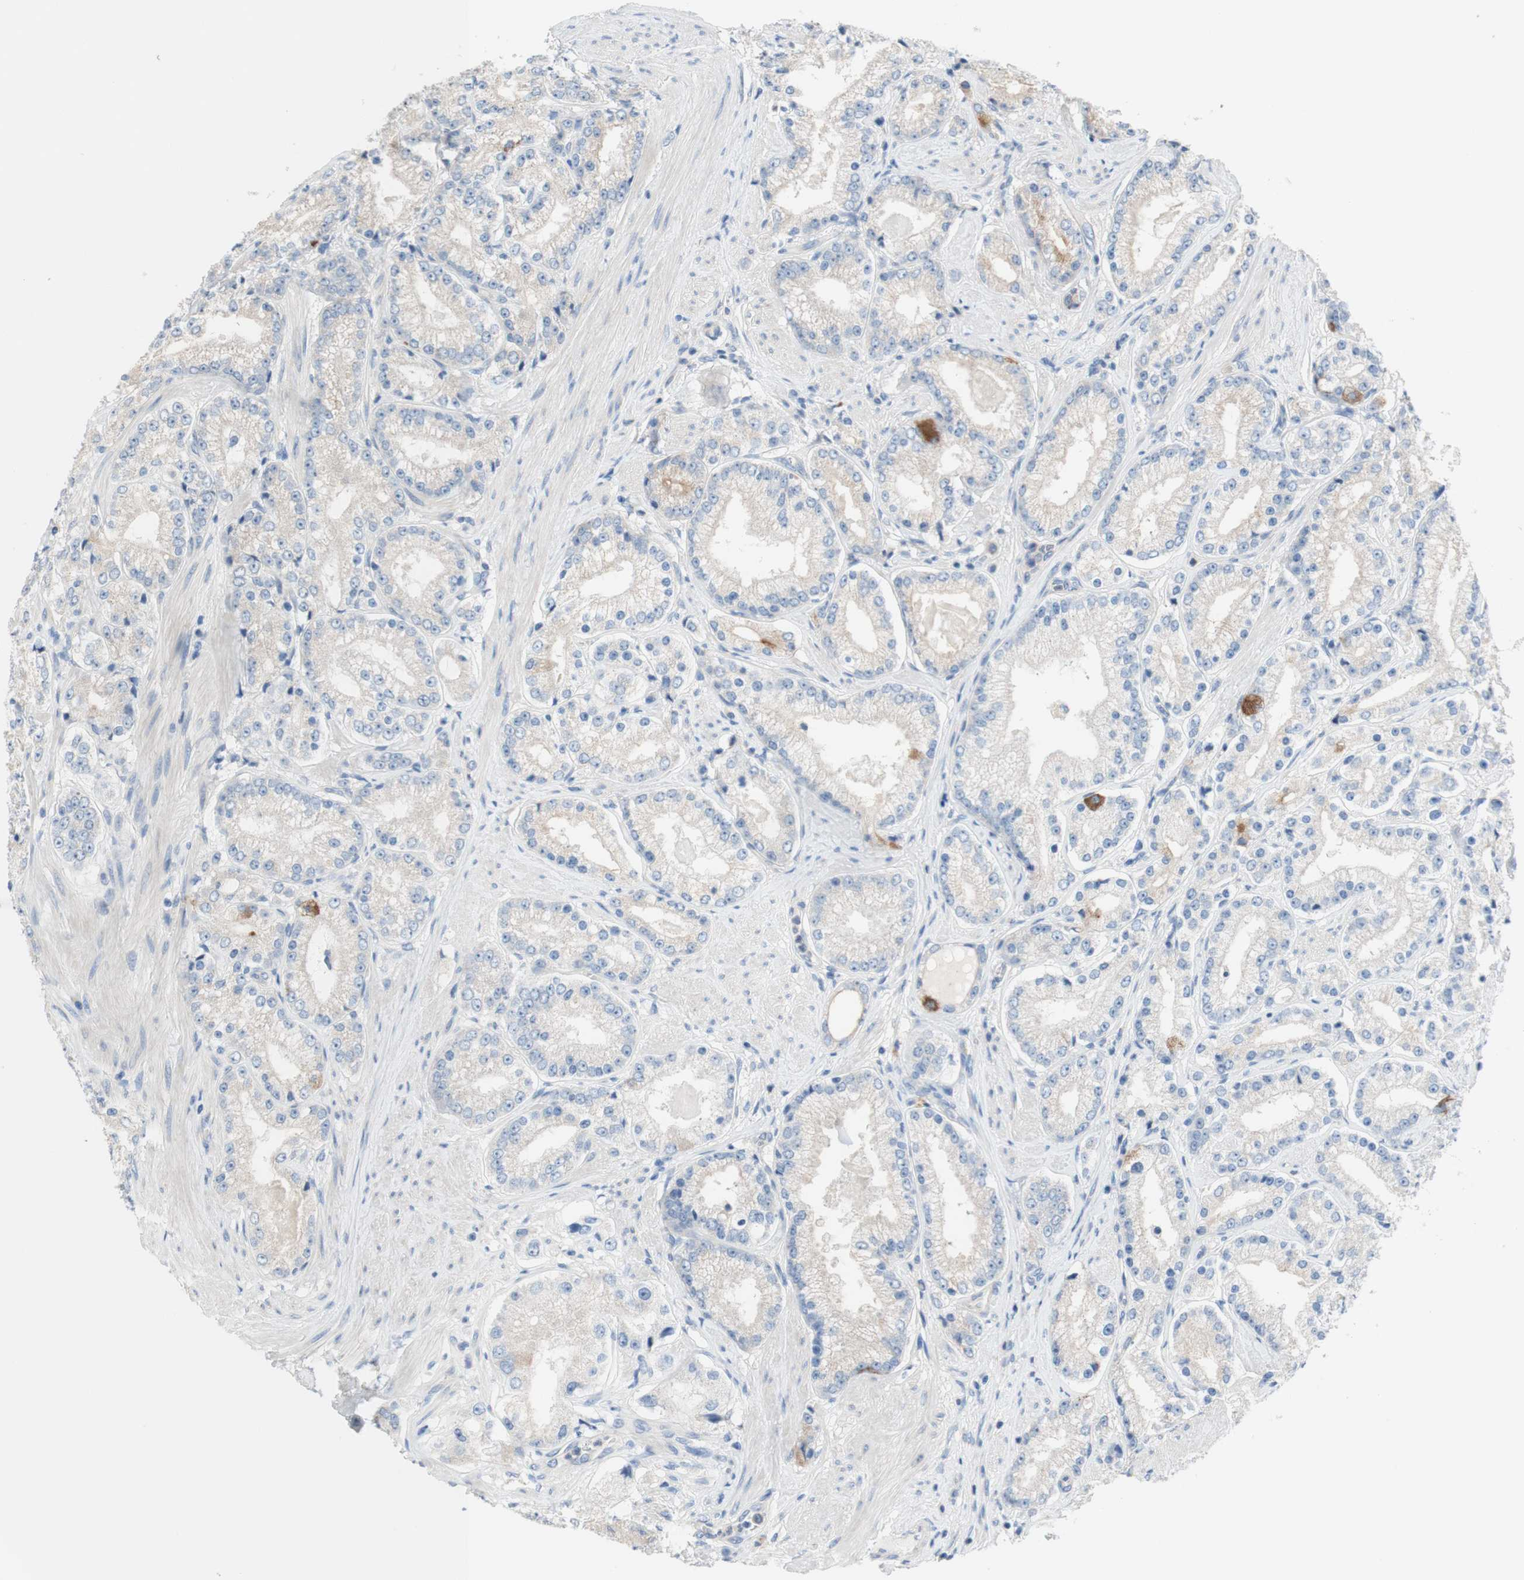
{"staining": {"intensity": "weak", "quantity": ">75%", "location": "cytoplasmic/membranous"}, "tissue": "prostate cancer", "cell_type": "Tumor cells", "image_type": "cancer", "snomed": [{"axis": "morphology", "description": "Adenocarcinoma, Low grade"}, {"axis": "topography", "description": "Prostate"}], "caption": "An immunohistochemistry (IHC) micrograph of tumor tissue is shown. Protein staining in brown shows weak cytoplasmic/membranous positivity in adenocarcinoma (low-grade) (prostate) within tumor cells. (DAB (3,3'-diaminobenzidine) IHC, brown staining for protein, blue staining for nuclei).", "gene": "F3", "patient": {"sex": "male", "age": 63}}